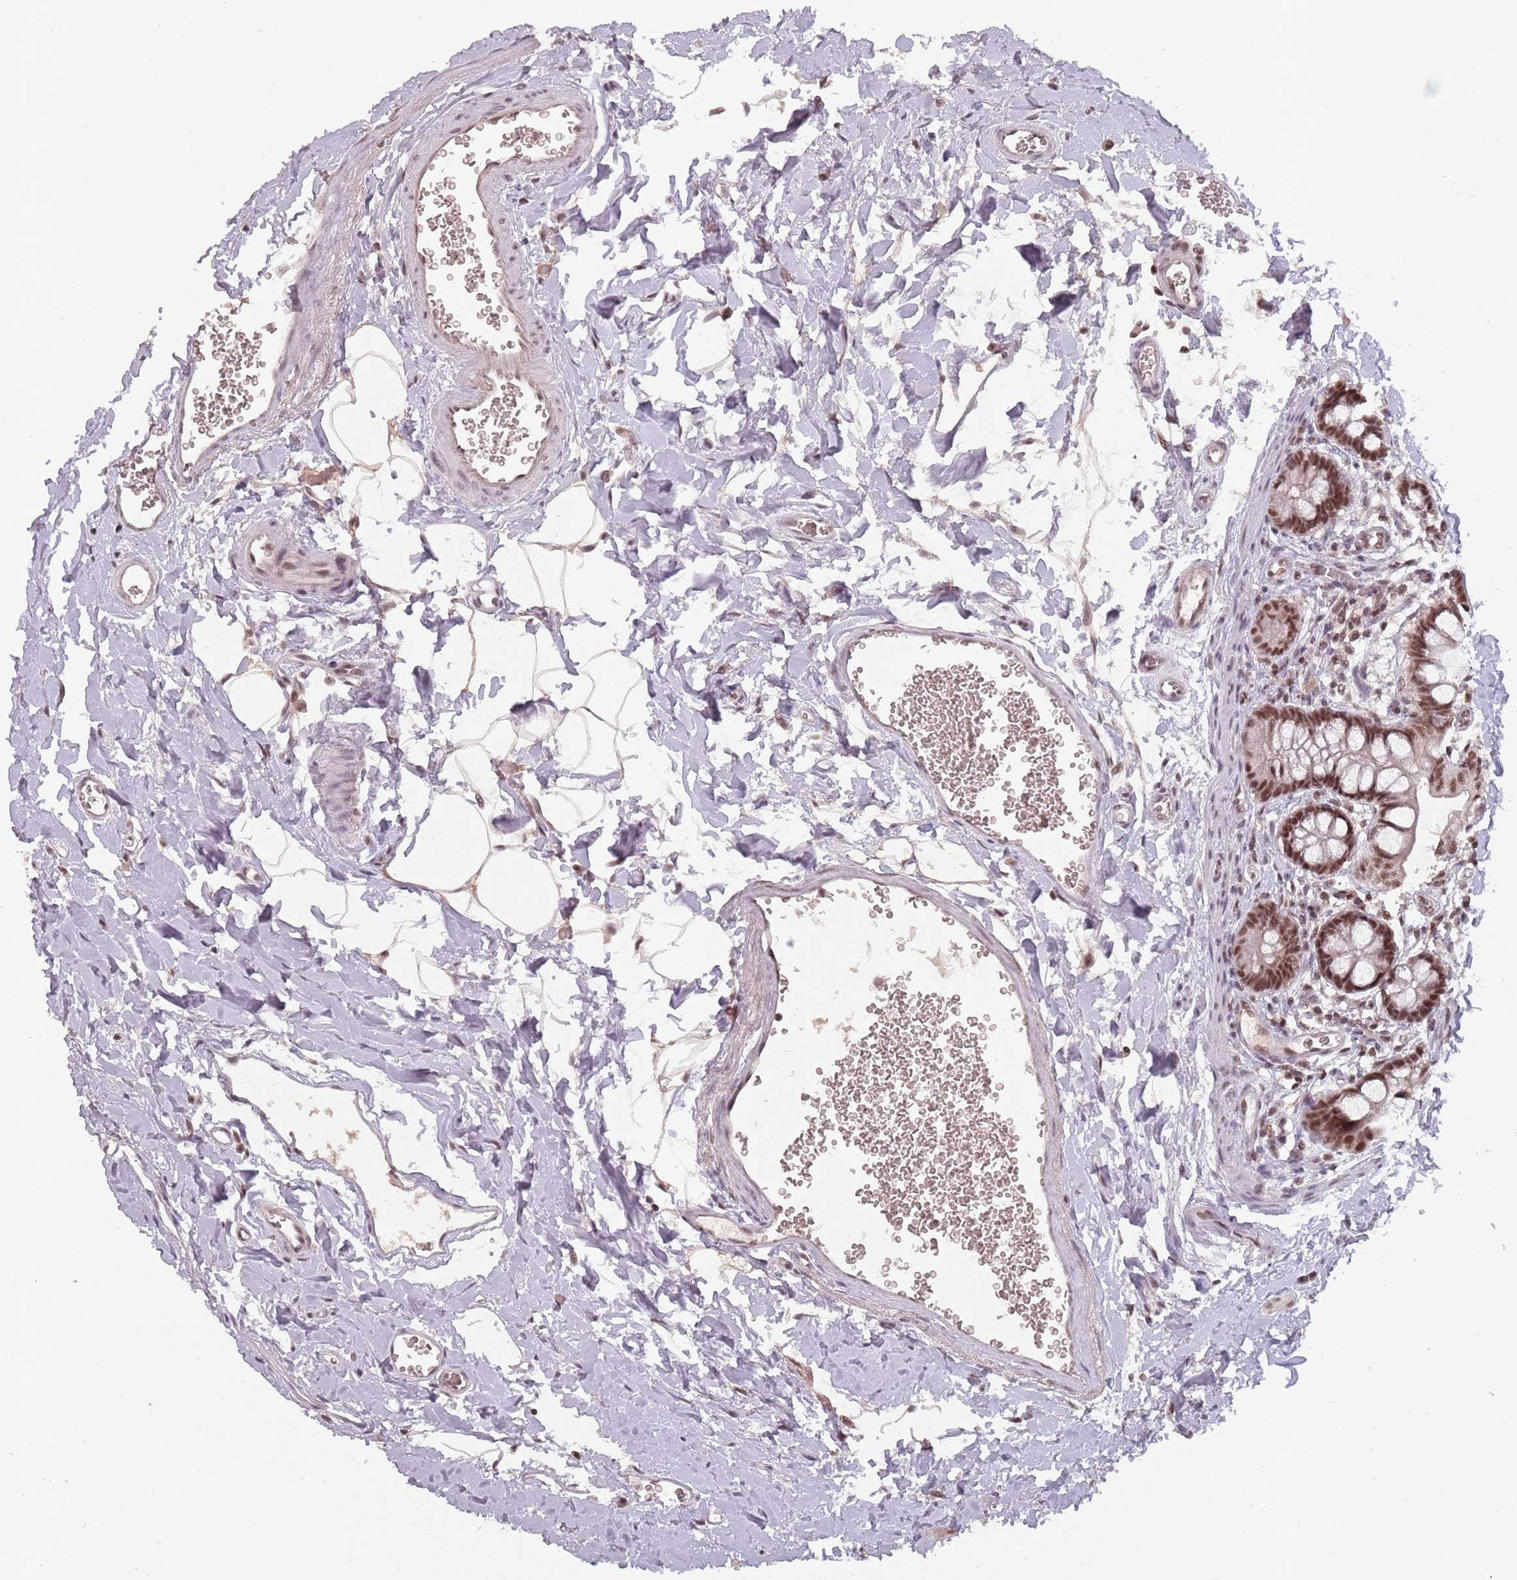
{"staining": {"intensity": "moderate", "quantity": ">75%", "location": "nuclear"}, "tissue": "small intestine", "cell_type": "Glandular cells", "image_type": "normal", "snomed": [{"axis": "morphology", "description": "Normal tissue, NOS"}, {"axis": "topography", "description": "Small intestine"}], "caption": "Immunohistochemical staining of normal human small intestine reveals moderate nuclear protein positivity in about >75% of glandular cells.", "gene": "NCBP1", "patient": {"sex": "male", "age": 52}}